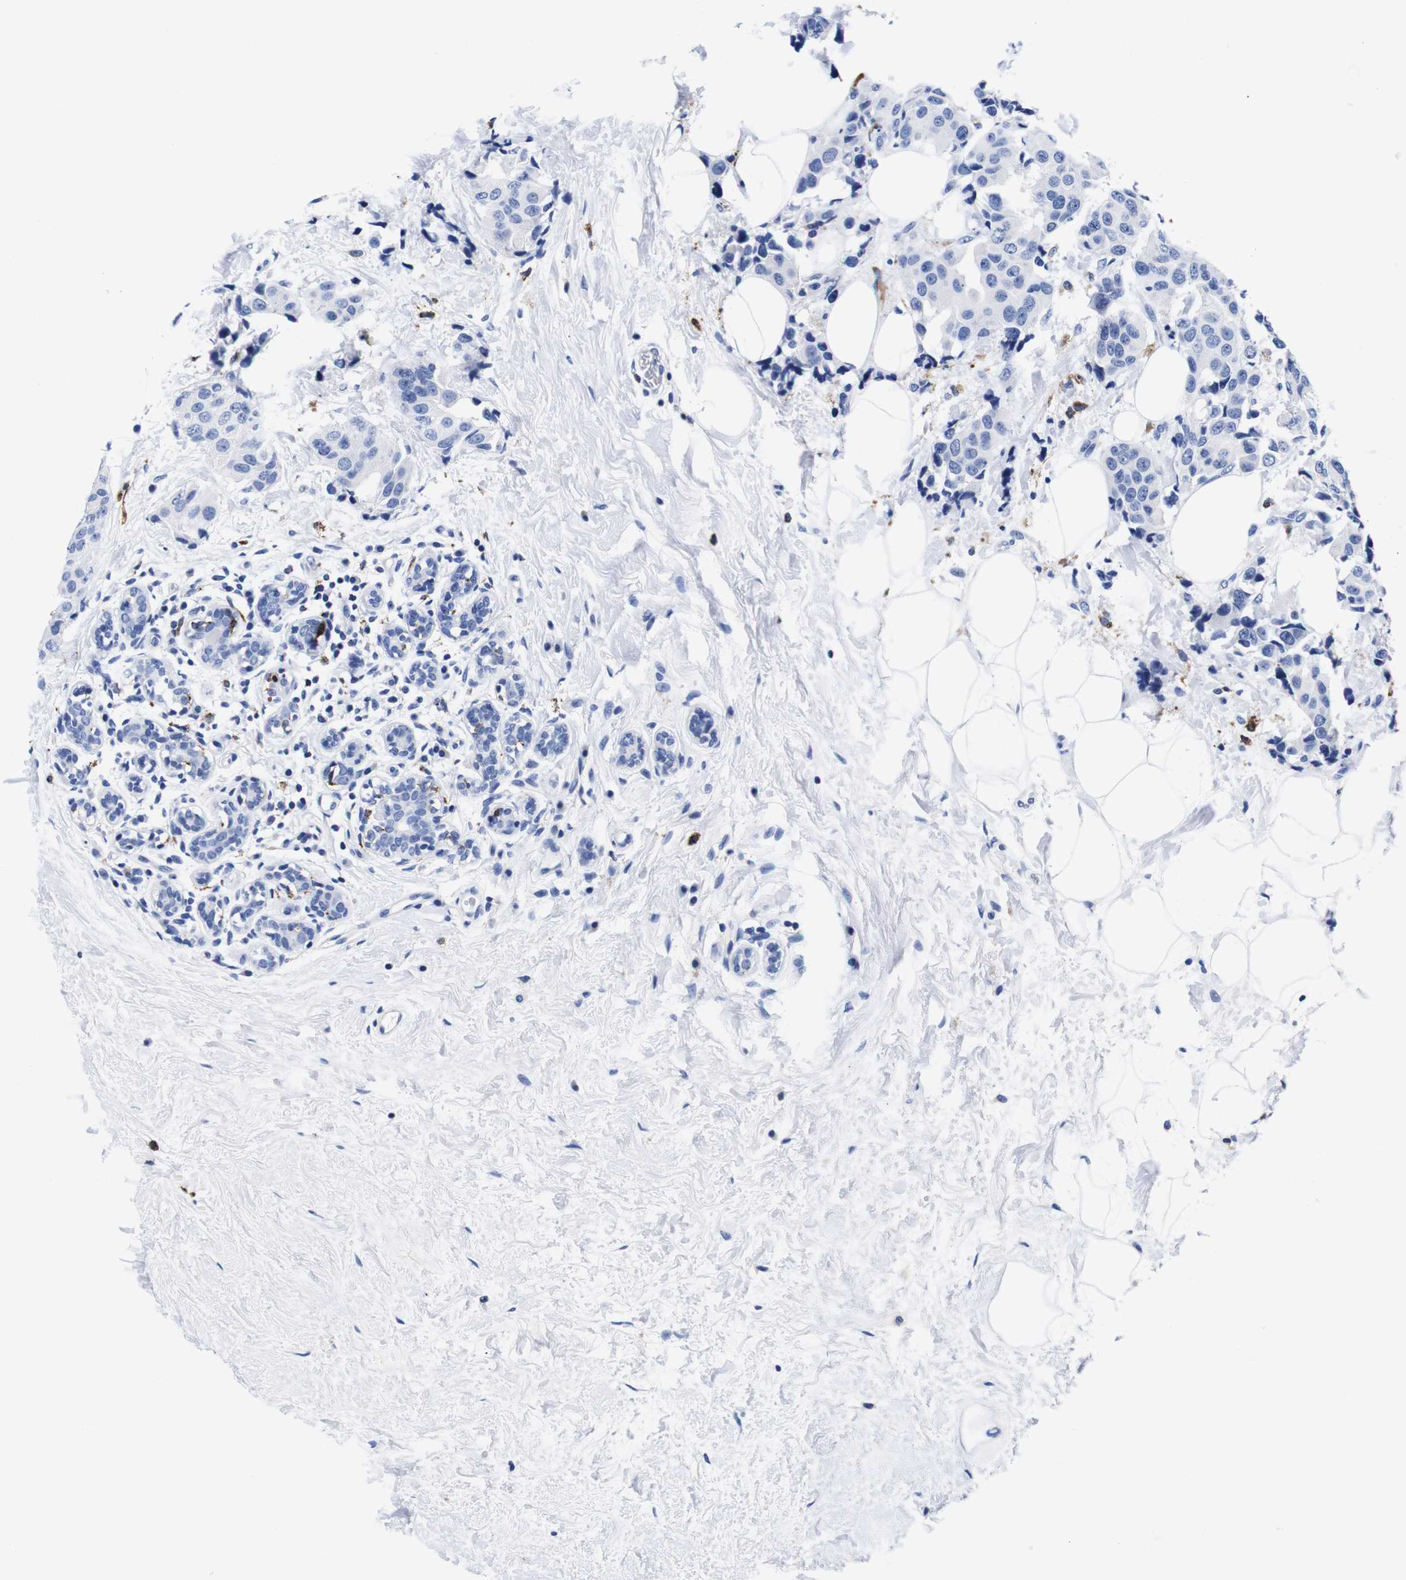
{"staining": {"intensity": "negative", "quantity": "none", "location": "none"}, "tissue": "breast cancer", "cell_type": "Tumor cells", "image_type": "cancer", "snomed": [{"axis": "morphology", "description": "Normal tissue, NOS"}, {"axis": "morphology", "description": "Duct carcinoma"}, {"axis": "topography", "description": "Breast"}], "caption": "Human infiltrating ductal carcinoma (breast) stained for a protein using immunohistochemistry shows no positivity in tumor cells.", "gene": "HLA-DMB", "patient": {"sex": "female", "age": 39}}